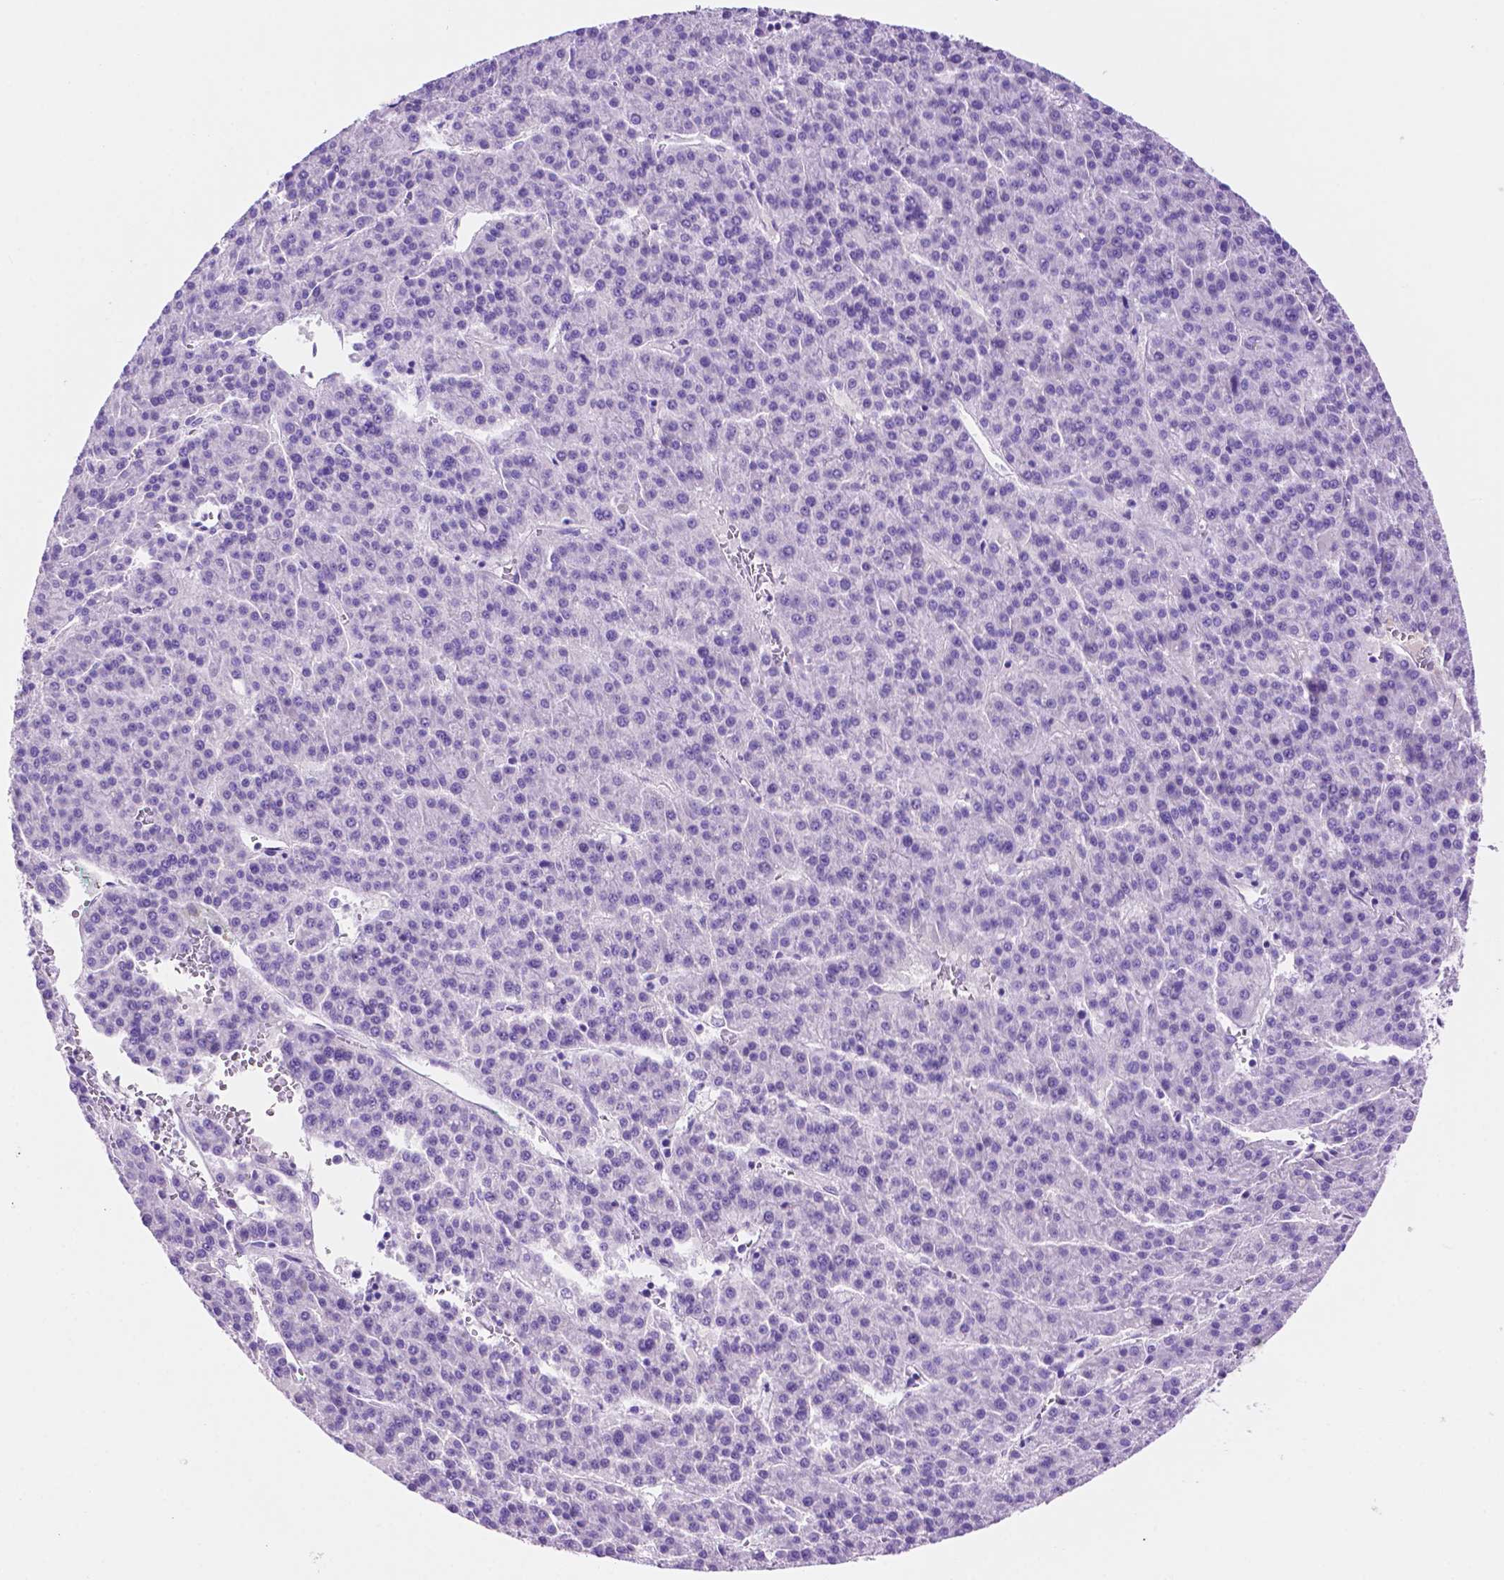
{"staining": {"intensity": "negative", "quantity": "none", "location": "none"}, "tissue": "liver cancer", "cell_type": "Tumor cells", "image_type": "cancer", "snomed": [{"axis": "morphology", "description": "Carcinoma, Hepatocellular, NOS"}, {"axis": "topography", "description": "Liver"}], "caption": "IHC photomicrograph of neoplastic tissue: human liver hepatocellular carcinoma stained with DAB (3,3'-diaminobenzidine) demonstrates no significant protein staining in tumor cells.", "gene": "FOXB2", "patient": {"sex": "female", "age": 58}}